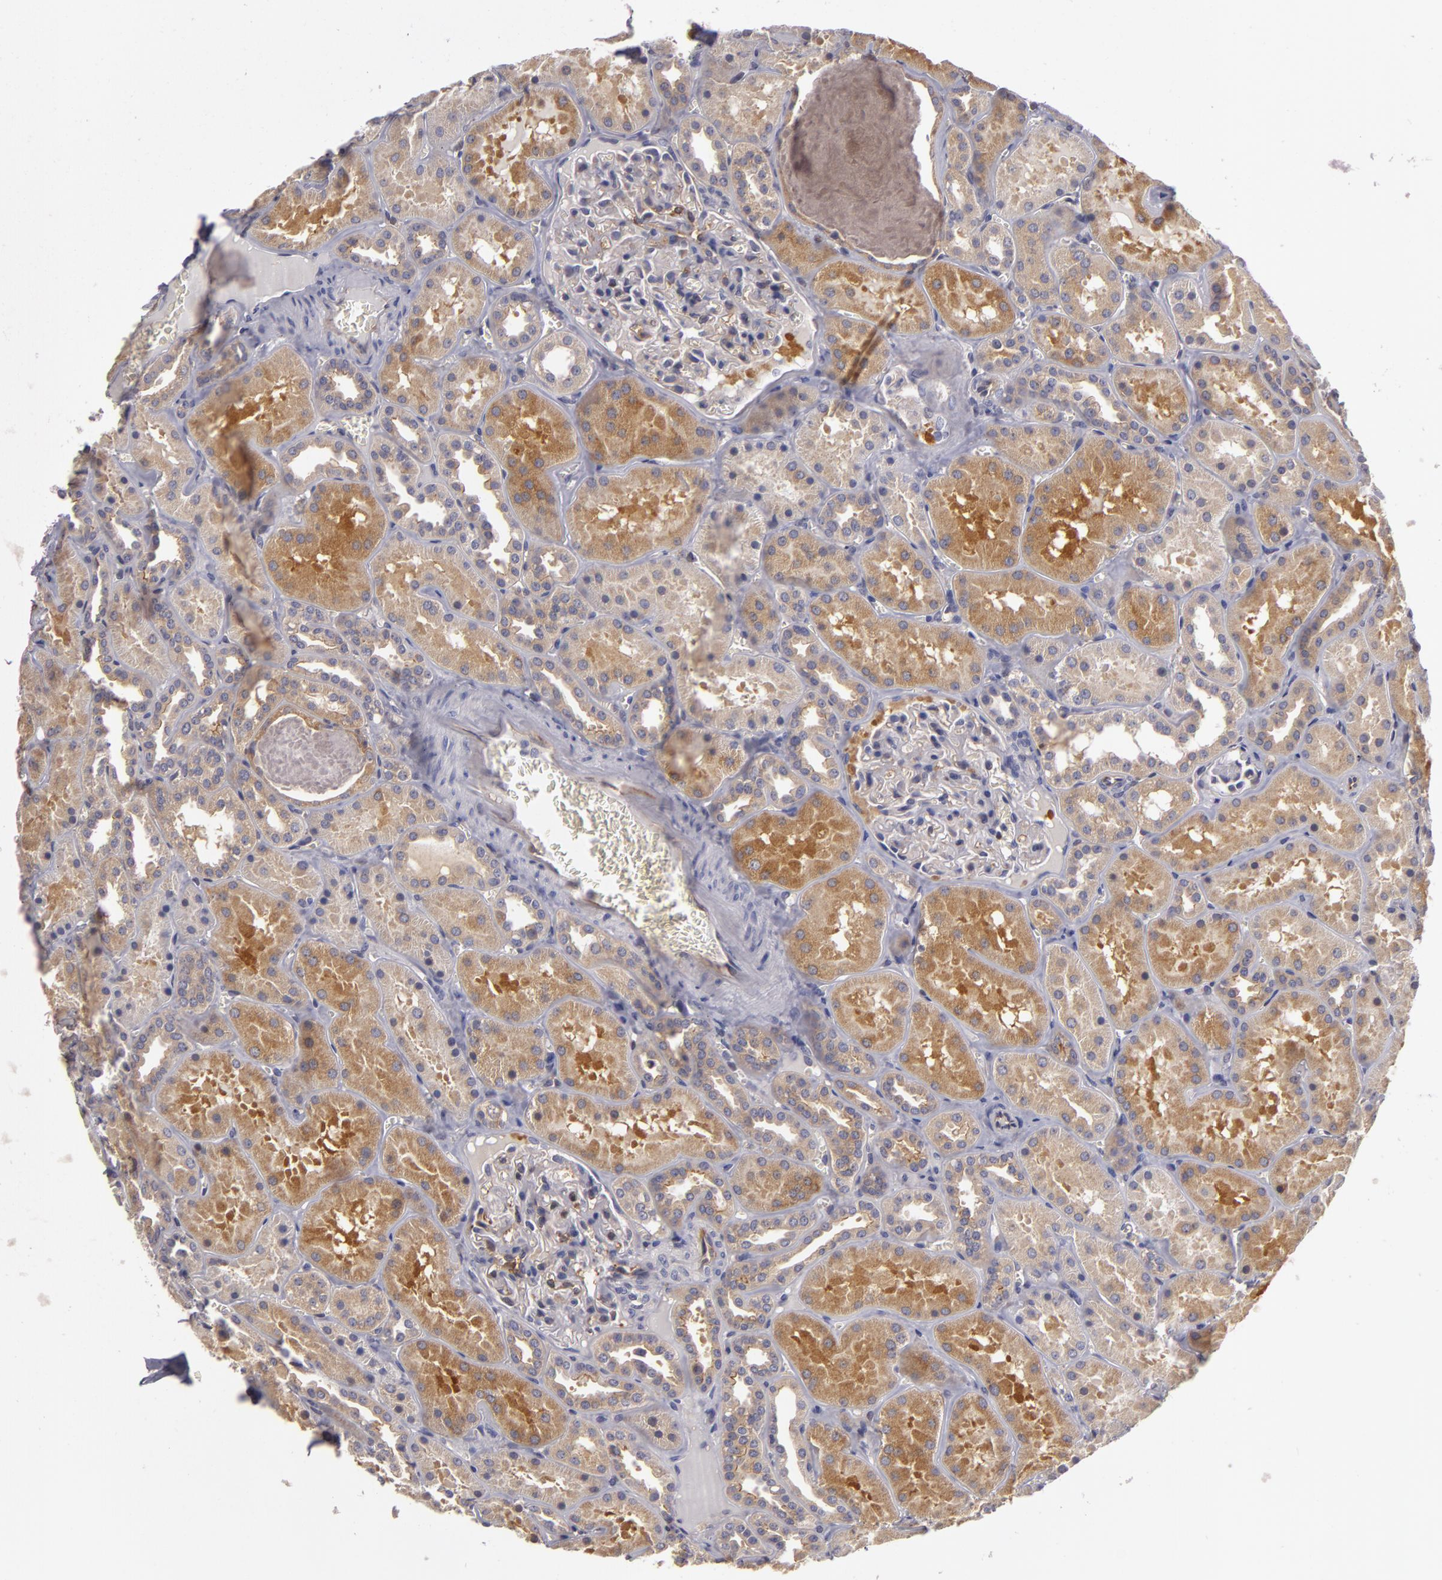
{"staining": {"intensity": "negative", "quantity": "none", "location": "none"}, "tissue": "kidney", "cell_type": "Cells in glomeruli", "image_type": "normal", "snomed": [{"axis": "morphology", "description": "Normal tissue, NOS"}, {"axis": "topography", "description": "Kidney"}], "caption": "Immunohistochemistry histopathology image of benign human kidney stained for a protein (brown), which displays no staining in cells in glomeruli.", "gene": "ZNF229", "patient": {"sex": "female", "age": 52}}